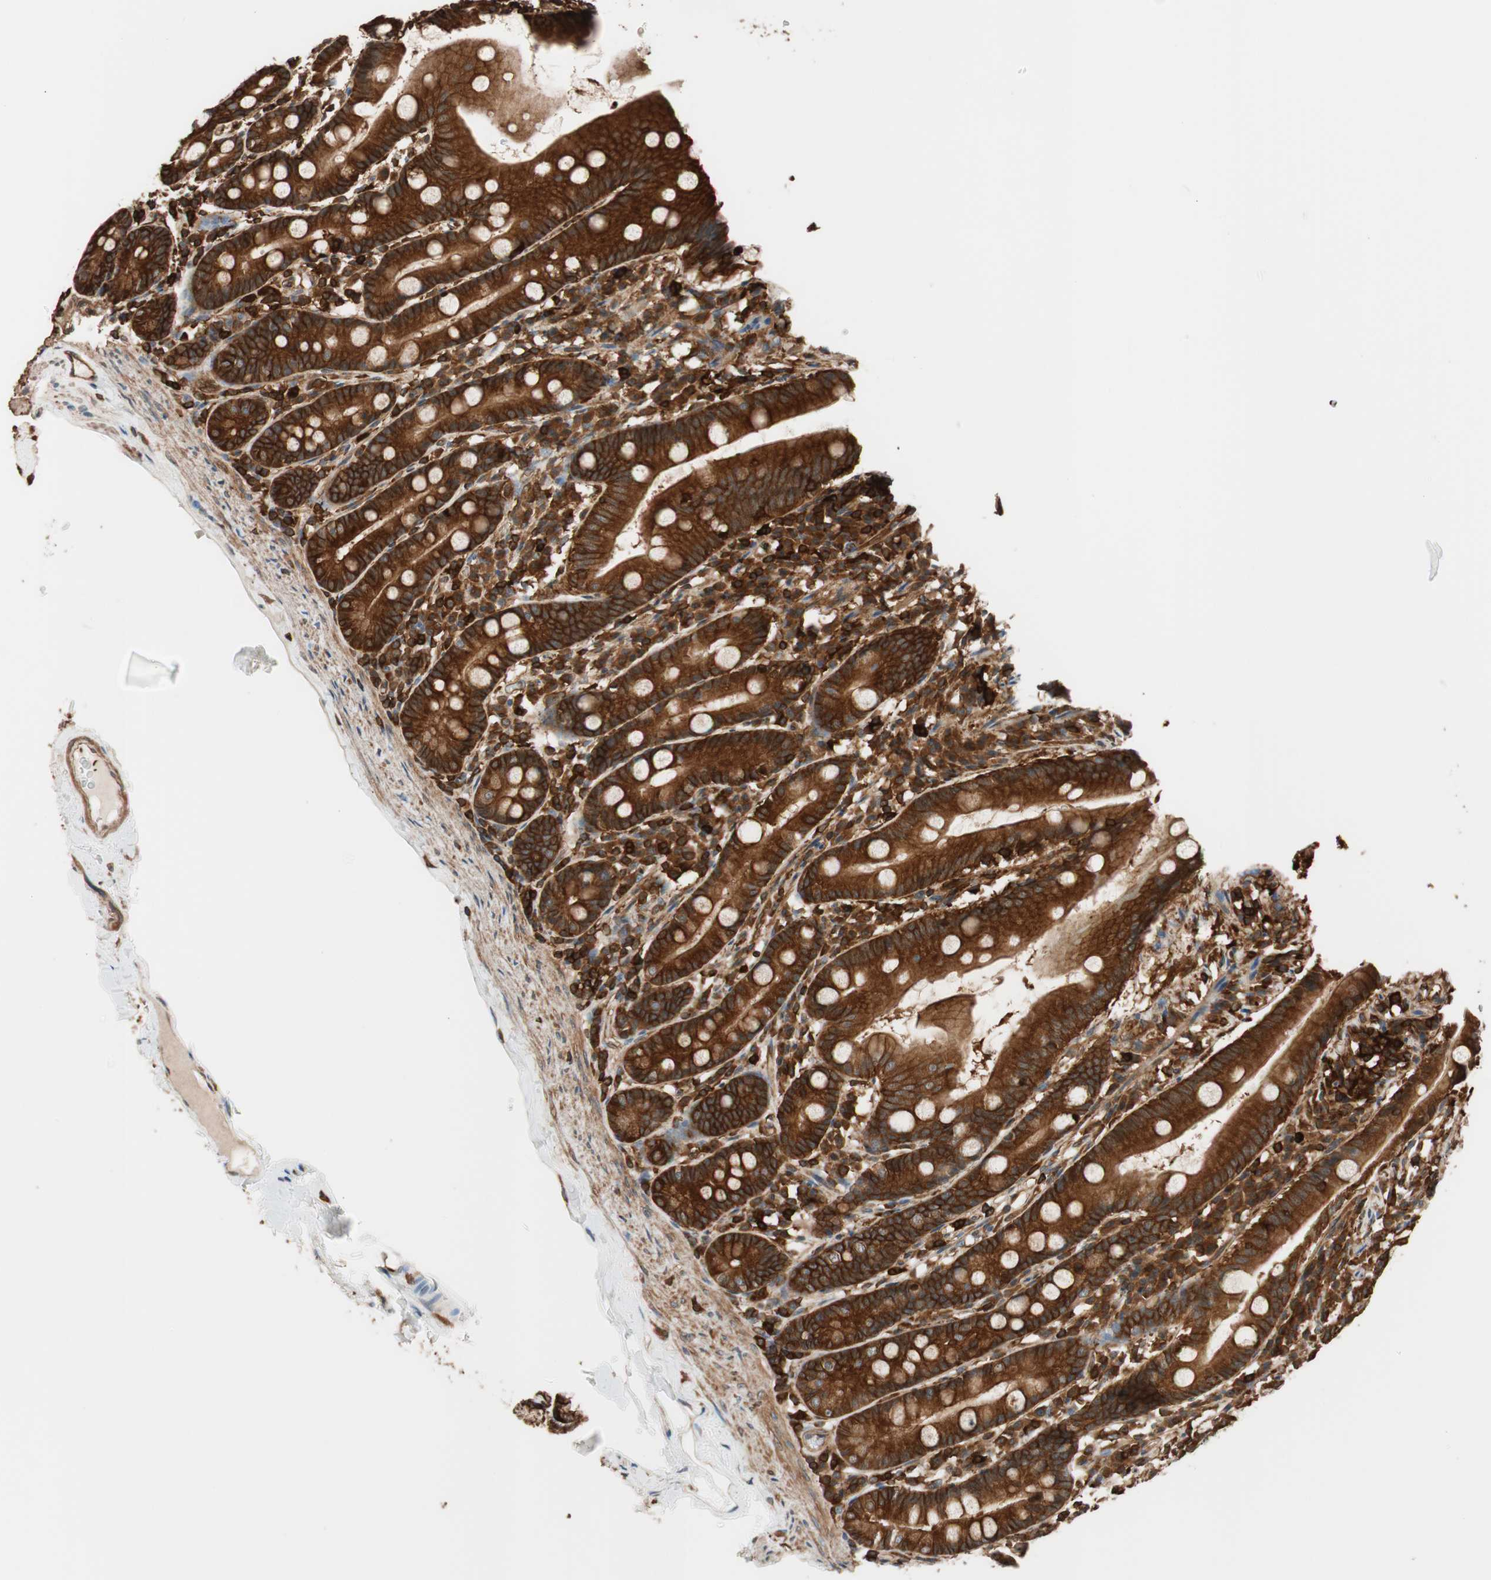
{"staining": {"intensity": "strong", "quantity": ">75%", "location": "cytoplasmic/membranous"}, "tissue": "duodenum", "cell_type": "Glandular cells", "image_type": "normal", "snomed": [{"axis": "morphology", "description": "Normal tissue, NOS"}, {"axis": "topography", "description": "Duodenum"}], "caption": "Immunohistochemical staining of benign human duodenum exhibits >75% levels of strong cytoplasmic/membranous protein expression in approximately >75% of glandular cells. Nuclei are stained in blue.", "gene": "VASP", "patient": {"sex": "male", "age": 50}}